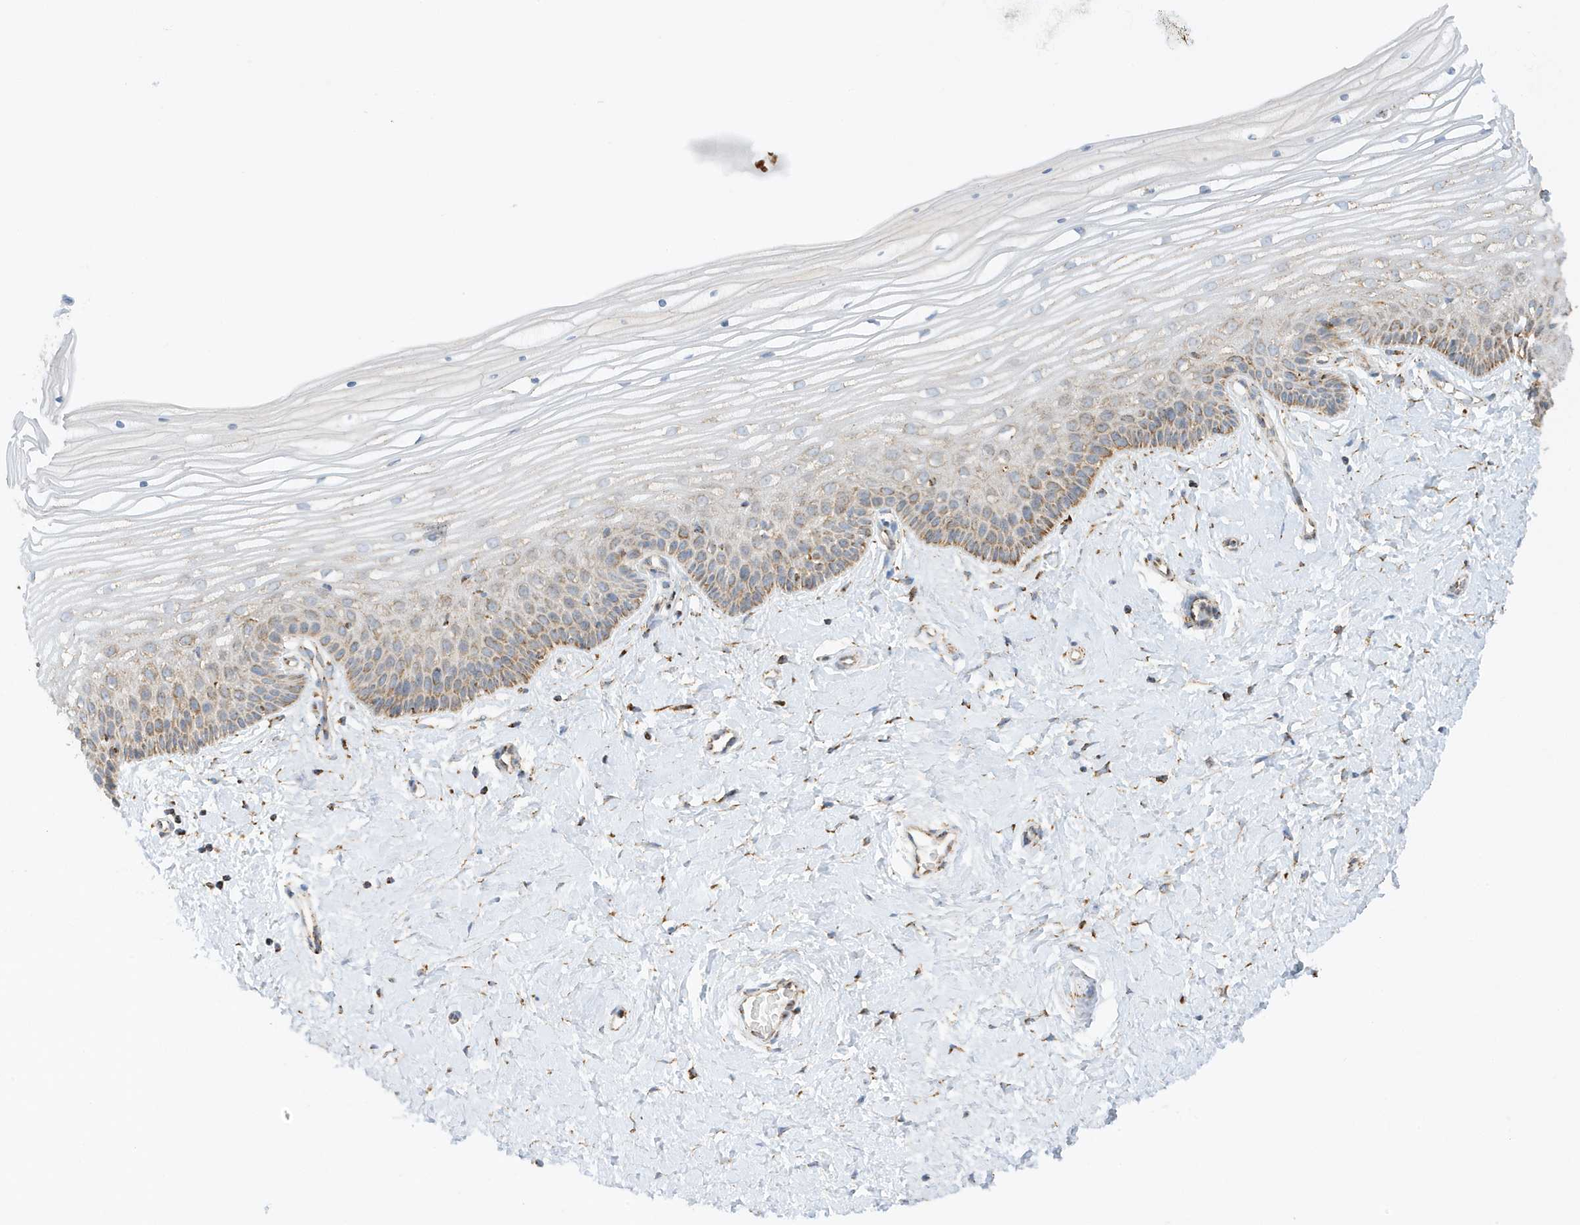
{"staining": {"intensity": "moderate", "quantity": ">75%", "location": "cytoplasmic/membranous"}, "tissue": "vagina", "cell_type": "Squamous epithelial cells", "image_type": "normal", "snomed": [{"axis": "morphology", "description": "Normal tissue, NOS"}, {"axis": "topography", "description": "Vagina"}, {"axis": "topography", "description": "Cervix"}], "caption": "Immunohistochemistry (IHC) of normal vagina displays medium levels of moderate cytoplasmic/membranous expression in approximately >75% of squamous epithelial cells.", "gene": "ATP5ME", "patient": {"sex": "female", "age": 40}}